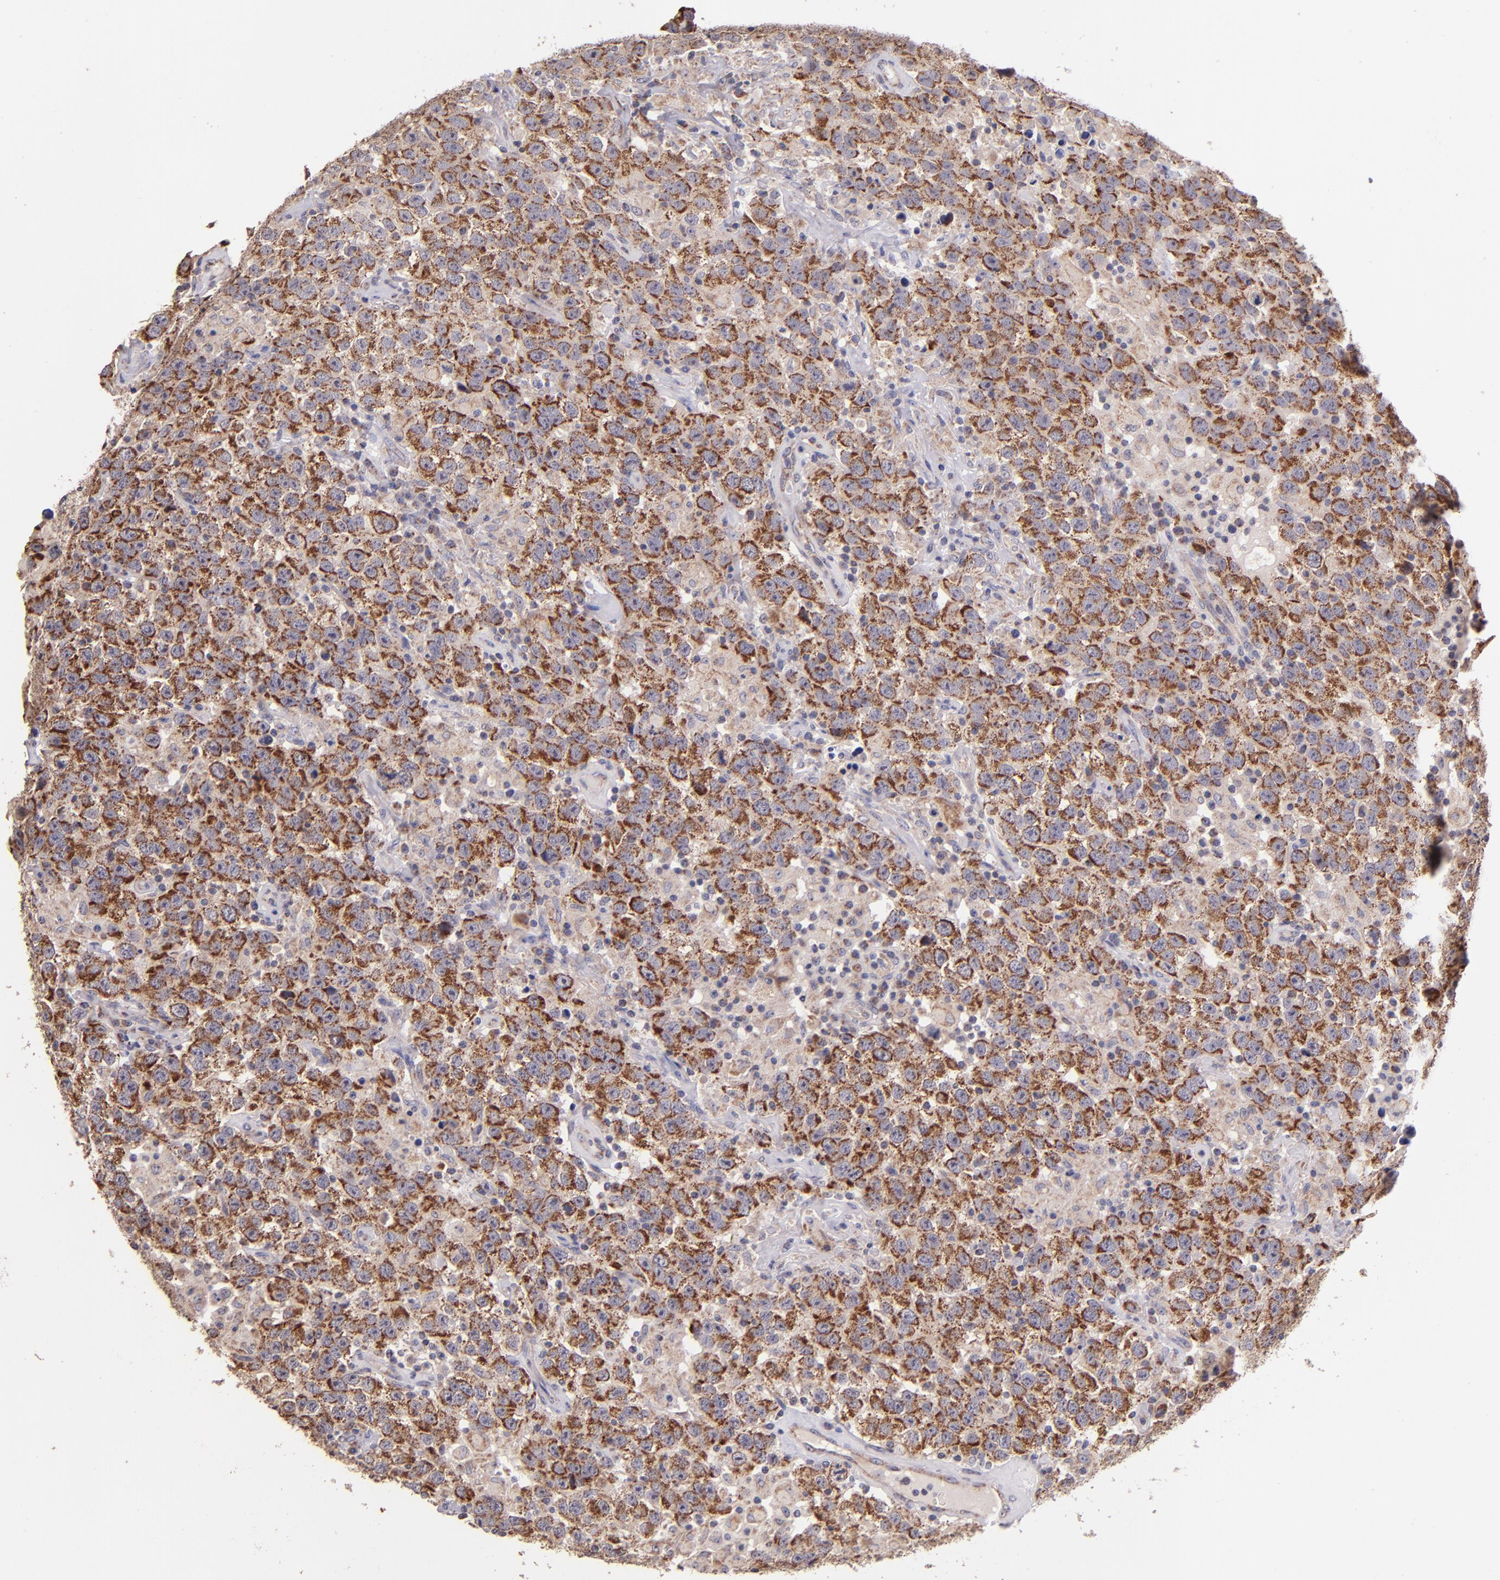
{"staining": {"intensity": "strong", "quantity": ">75%", "location": "cytoplasmic/membranous"}, "tissue": "testis cancer", "cell_type": "Tumor cells", "image_type": "cancer", "snomed": [{"axis": "morphology", "description": "Seminoma, NOS"}, {"axis": "topography", "description": "Testis"}], "caption": "This micrograph reveals seminoma (testis) stained with immunohistochemistry (IHC) to label a protein in brown. The cytoplasmic/membranous of tumor cells show strong positivity for the protein. Nuclei are counter-stained blue.", "gene": "SHC1", "patient": {"sex": "male", "age": 41}}